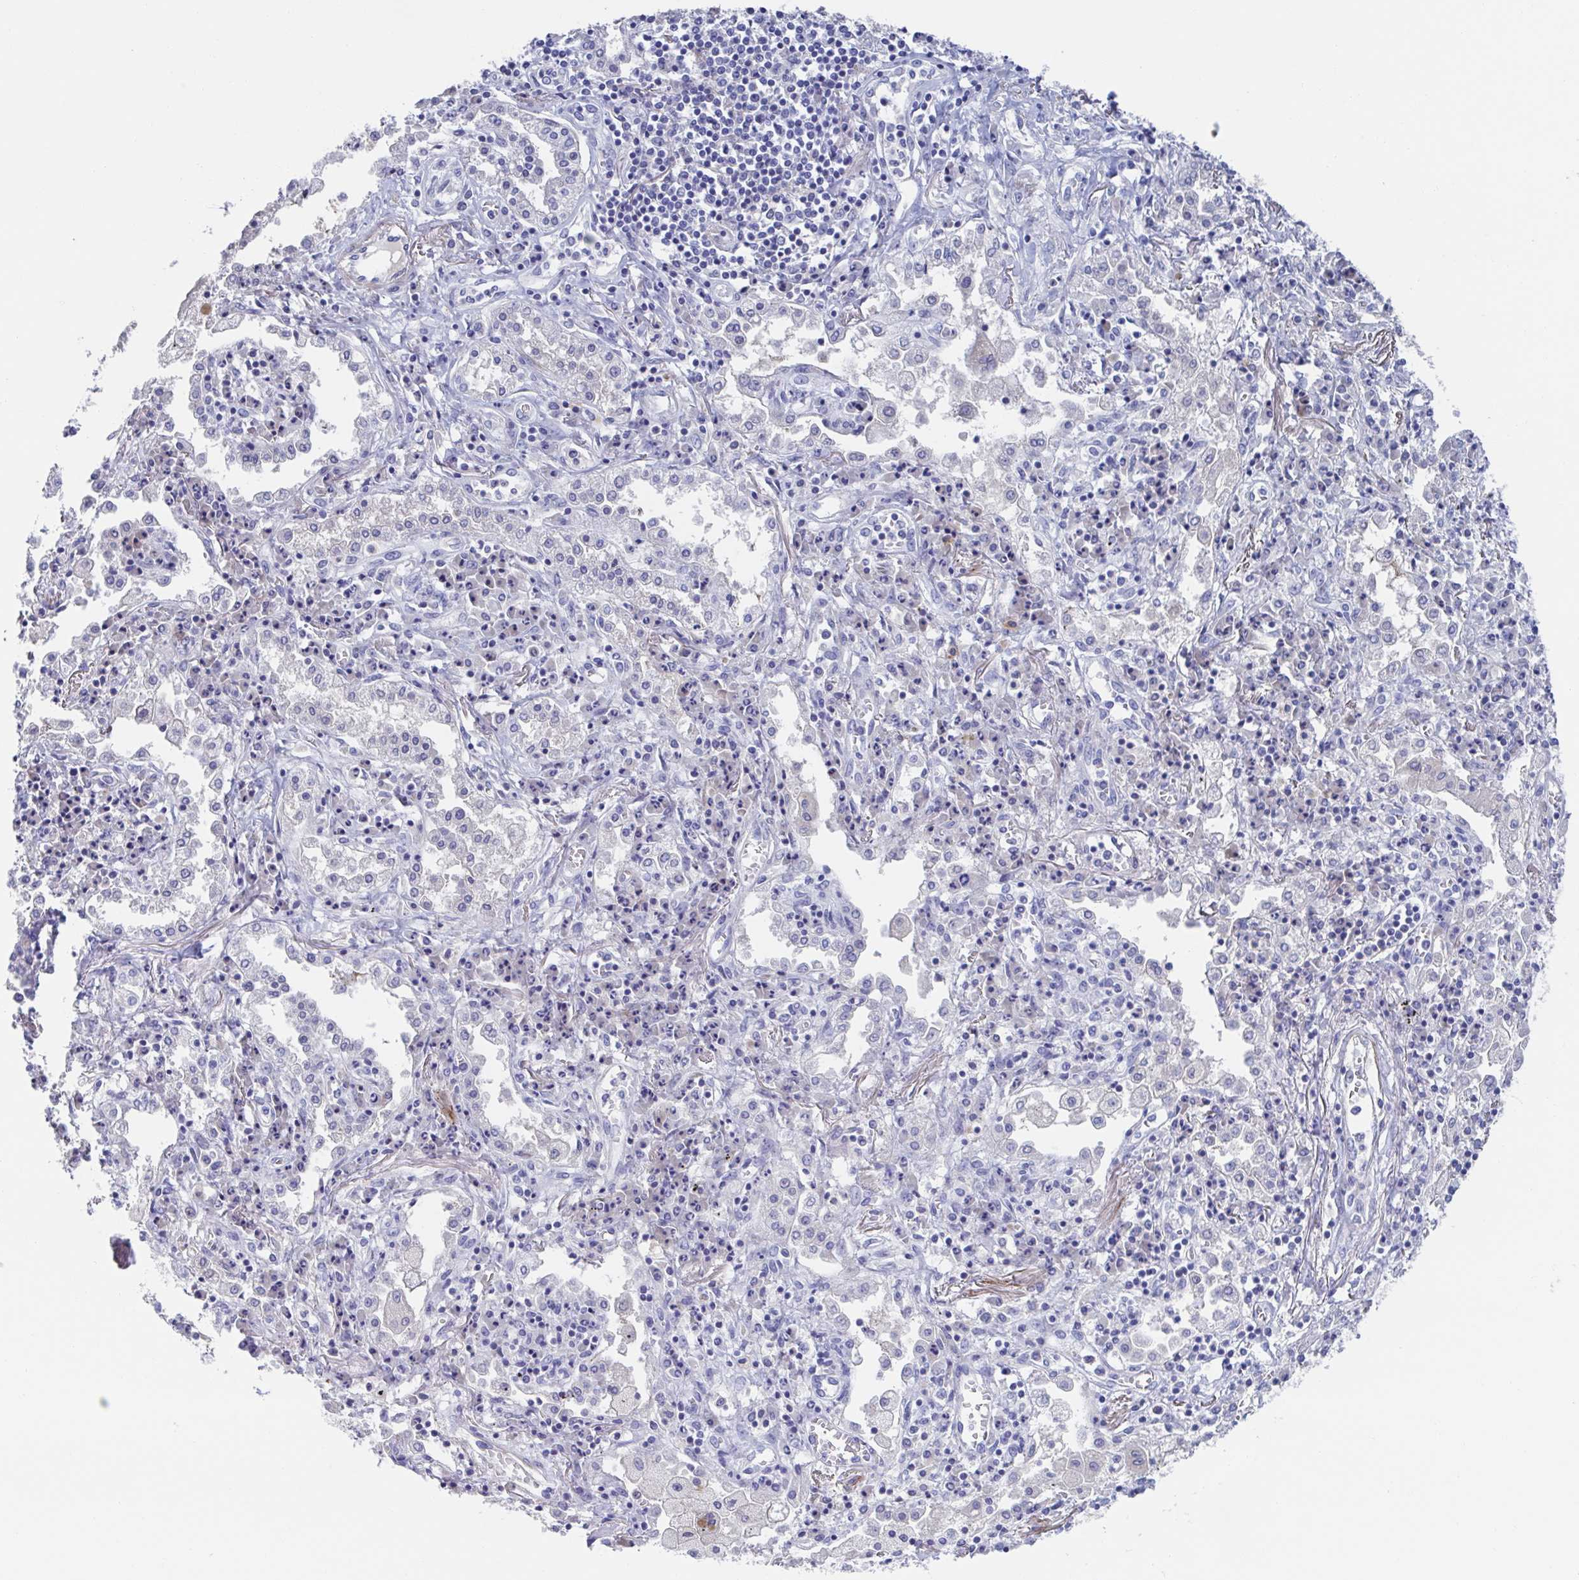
{"staining": {"intensity": "negative", "quantity": "none", "location": "none"}, "tissue": "lung cancer", "cell_type": "Tumor cells", "image_type": "cancer", "snomed": [{"axis": "morphology", "description": "Squamous cell carcinoma, NOS"}, {"axis": "morphology", "description": "Squamous cell carcinoma, metastatic, NOS"}, {"axis": "topography", "description": "Lung"}, {"axis": "topography", "description": "Pleura, NOS"}], "caption": "High power microscopy micrograph of an IHC photomicrograph of metastatic squamous cell carcinoma (lung), revealing no significant staining in tumor cells.", "gene": "CDH2", "patient": {"sex": "male", "age": 72}}